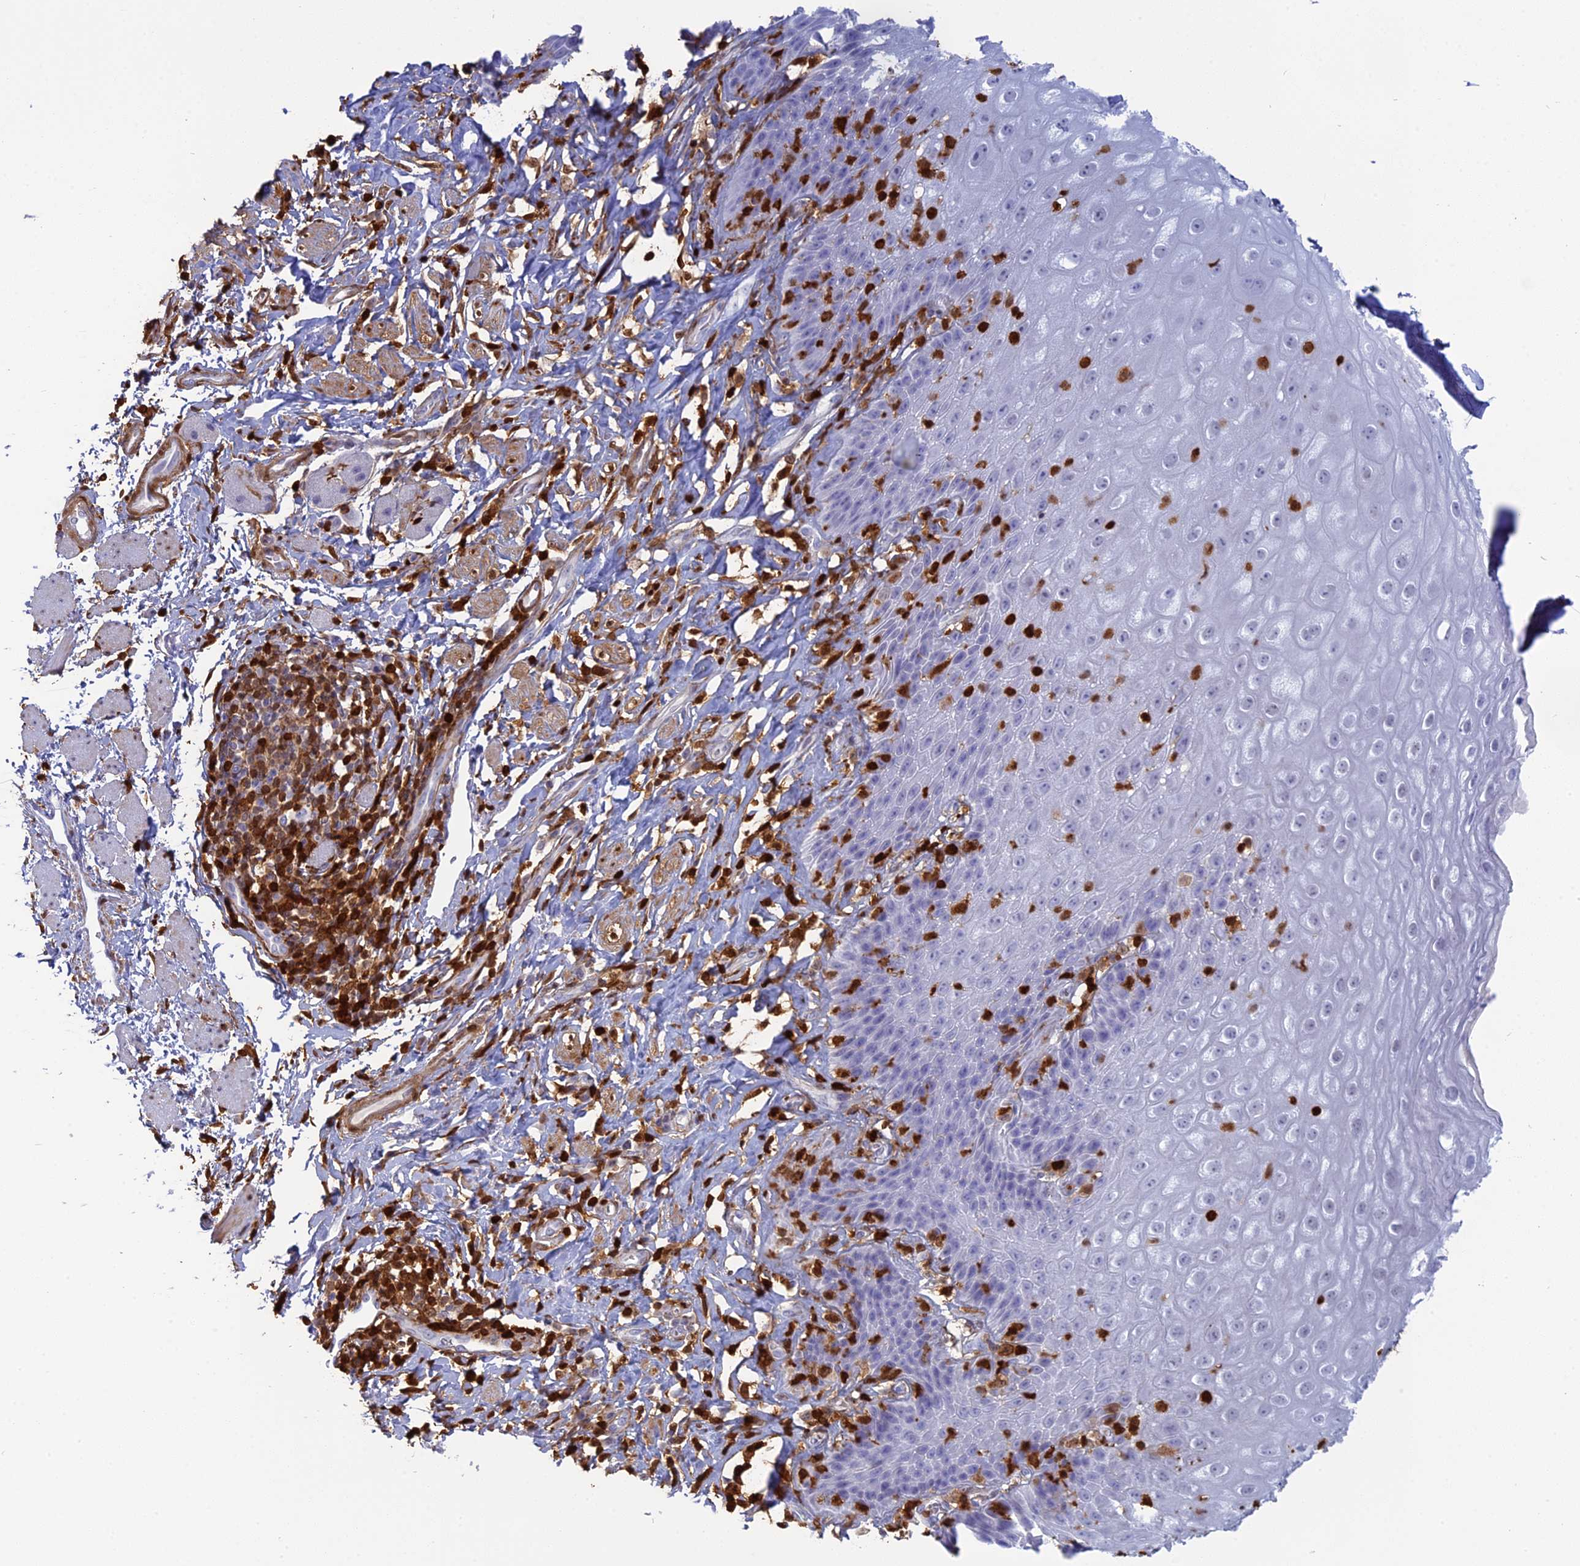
{"staining": {"intensity": "negative", "quantity": "none", "location": "none"}, "tissue": "esophagus", "cell_type": "Squamous epithelial cells", "image_type": "normal", "snomed": [{"axis": "morphology", "description": "Normal tissue, NOS"}, {"axis": "topography", "description": "Esophagus"}], "caption": "DAB immunohistochemical staining of normal human esophagus reveals no significant expression in squamous epithelial cells.", "gene": "PGBD4", "patient": {"sex": "female", "age": 61}}